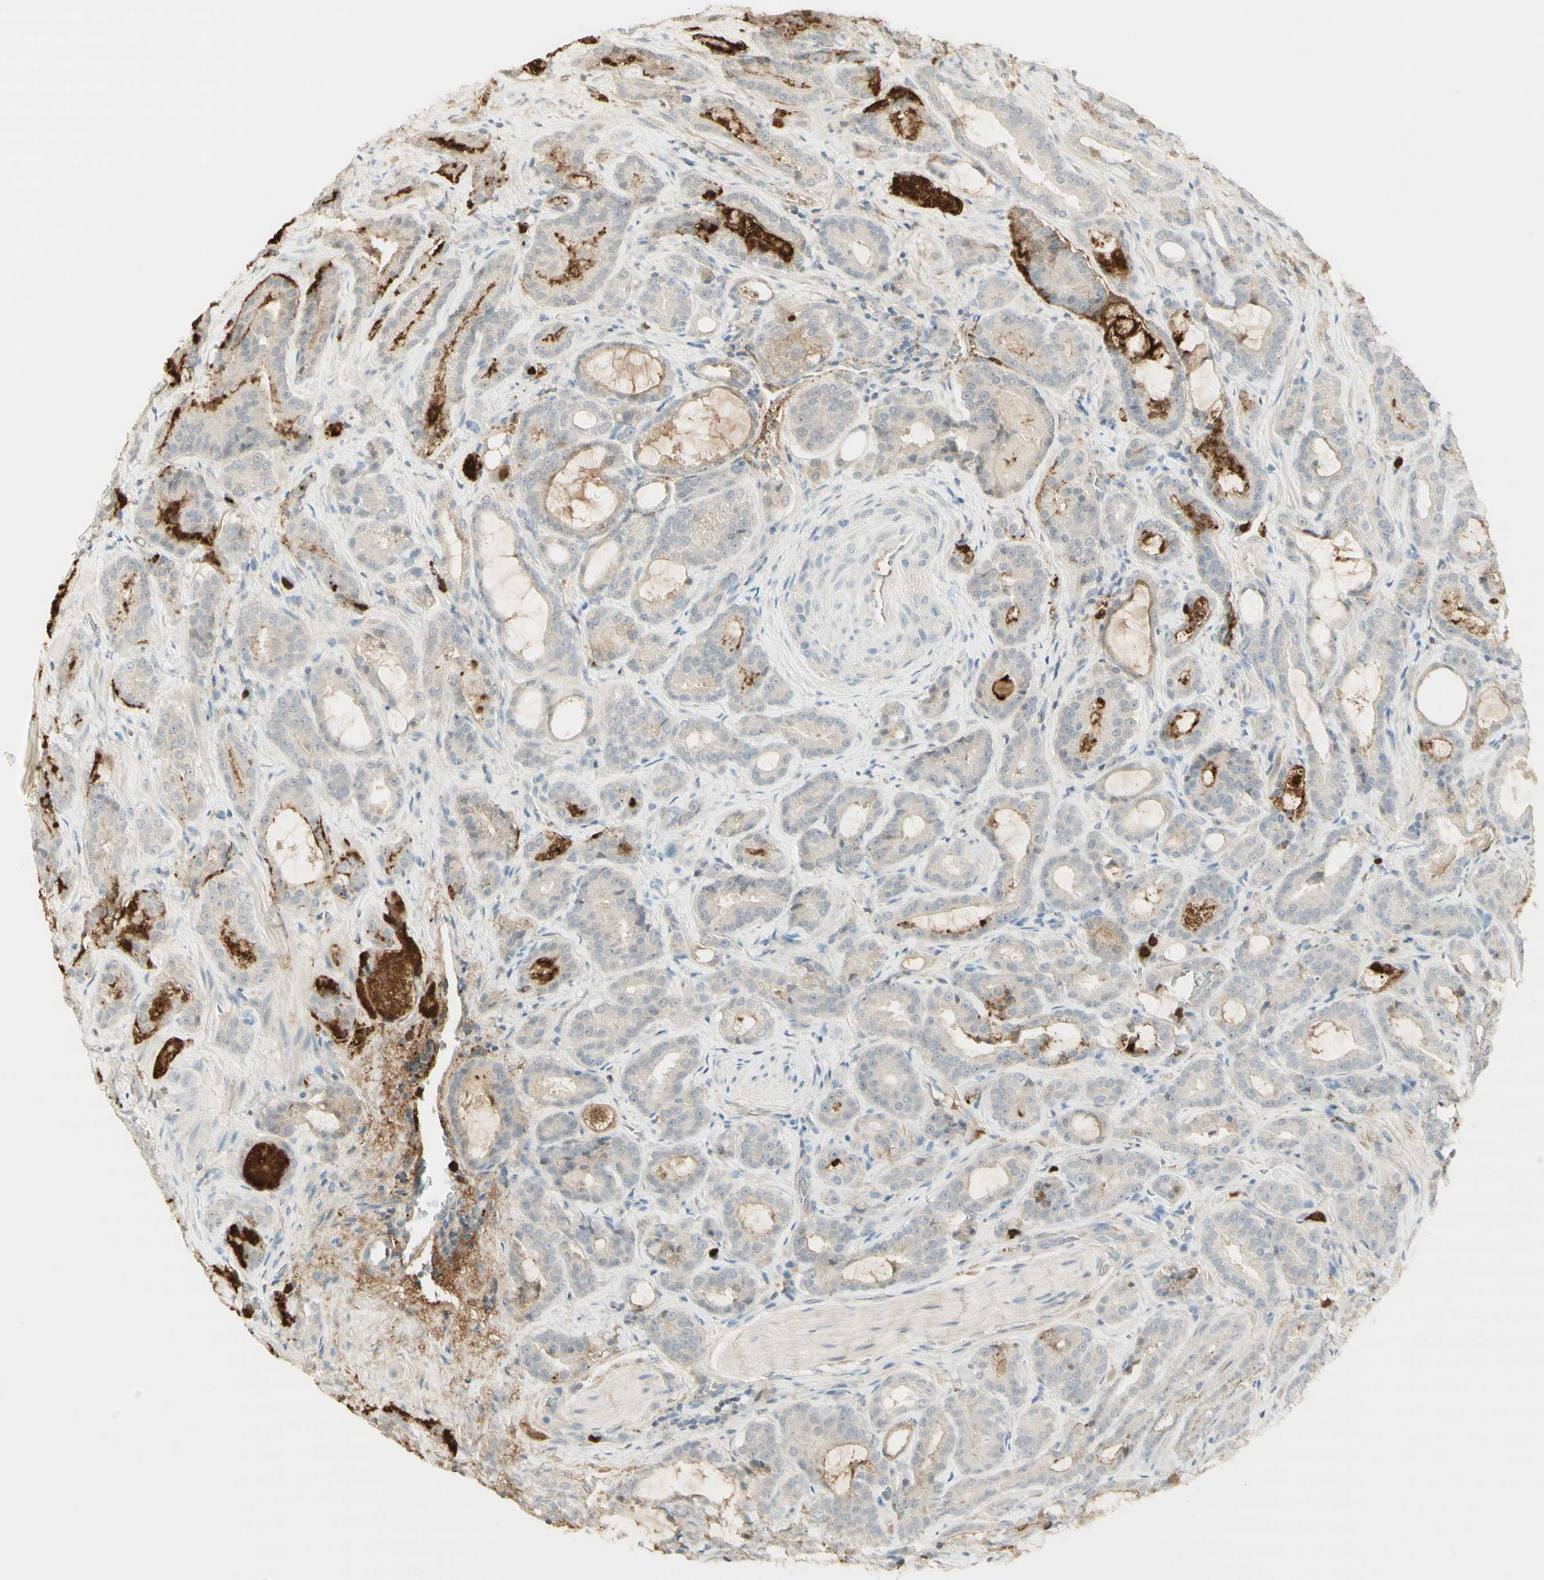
{"staining": {"intensity": "weak", "quantity": "25%-75%", "location": "cytoplasmic/membranous"}, "tissue": "prostate cancer", "cell_type": "Tumor cells", "image_type": "cancer", "snomed": [{"axis": "morphology", "description": "Adenocarcinoma, Low grade"}, {"axis": "topography", "description": "Prostate"}], "caption": "The immunohistochemical stain labels weak cytoplasmic/membranous positivity in tumor cells of prostate cancer tissue. The protein of interest is stained brown, and the nuclei are stained in blue (DAB (3,3'-diaminobenzidine) IHC with brightfield microscopy, high magnification).", "gene": "NID1", "patient": {"sex": "male", "age": 60}}